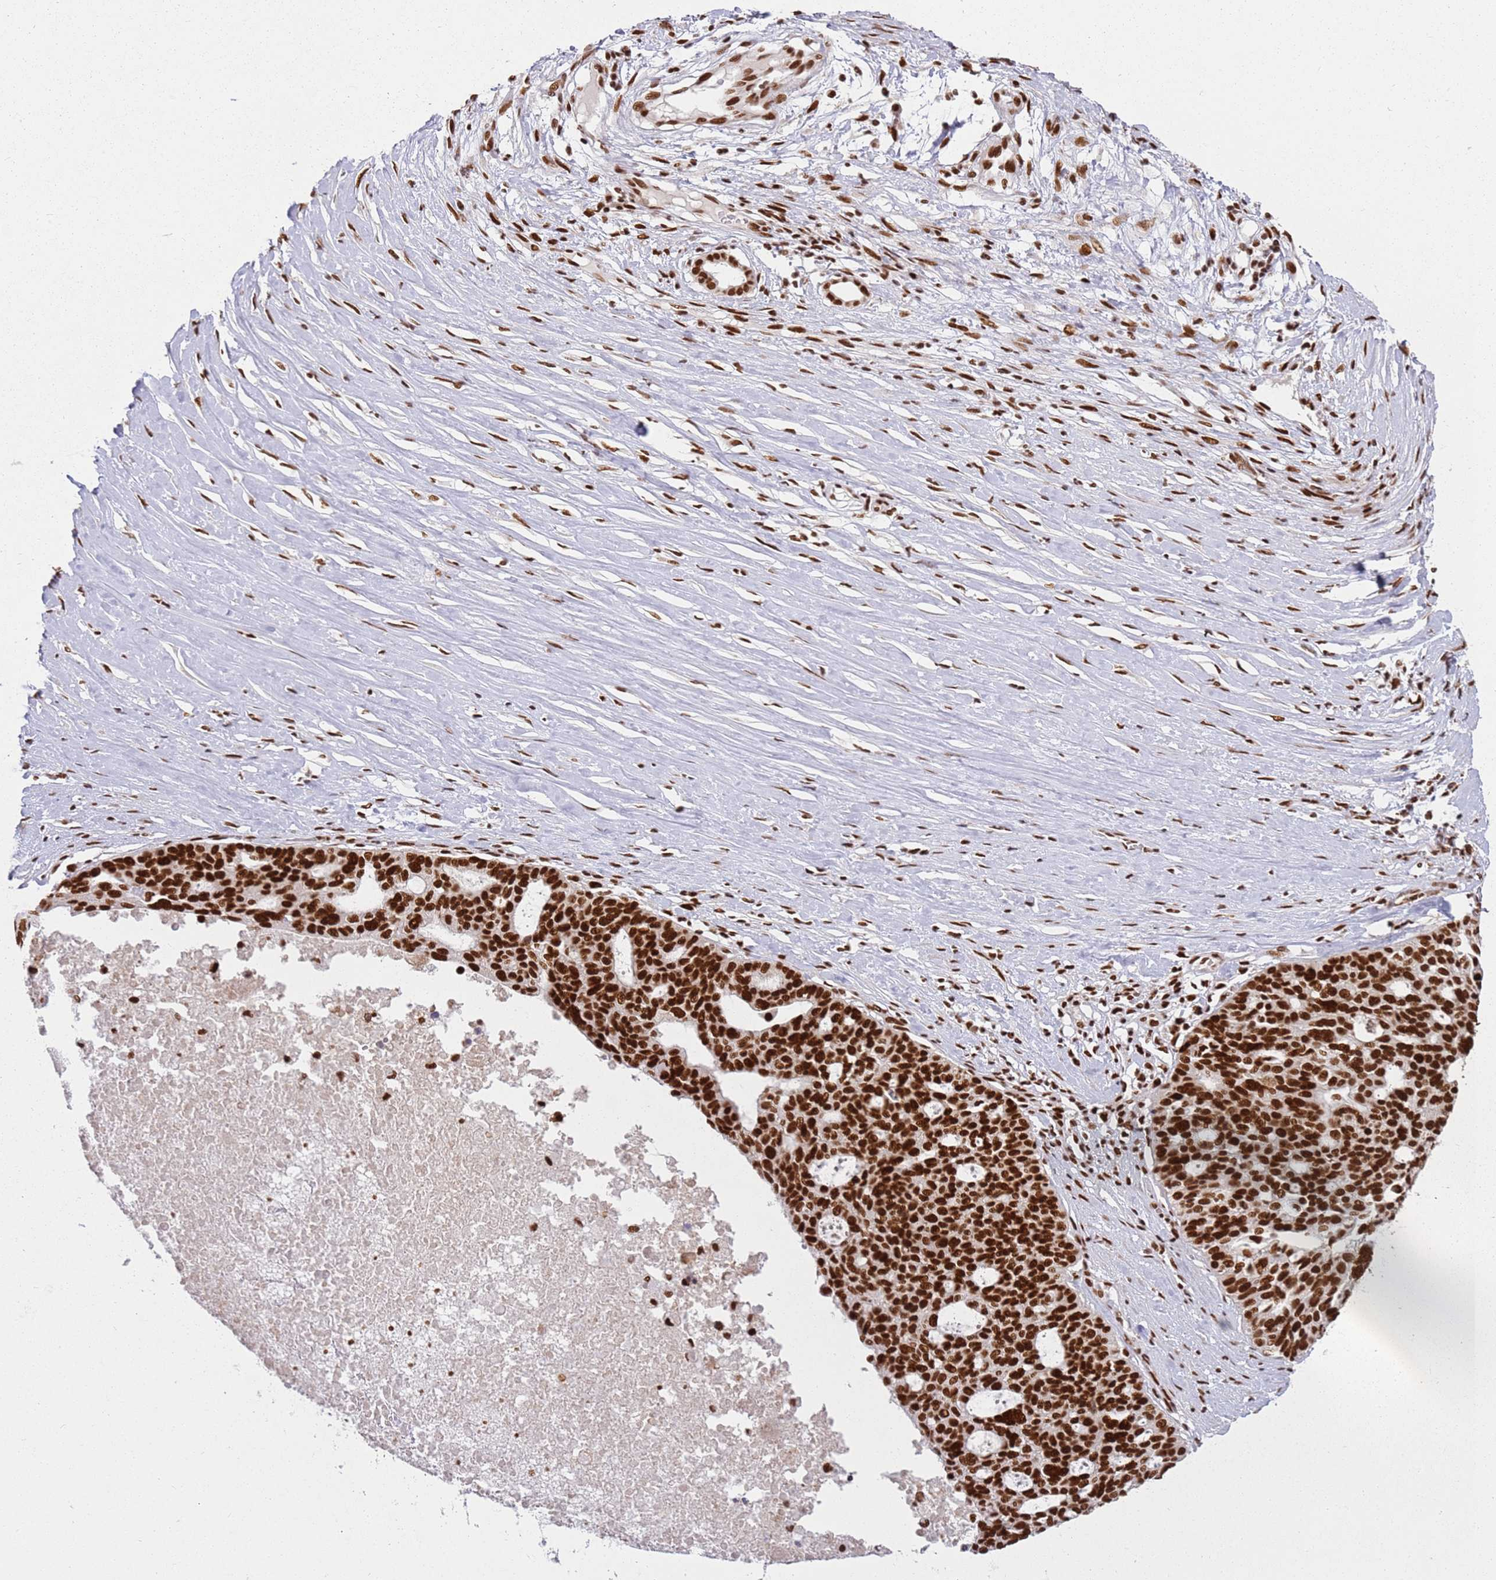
{"staining": {"intensity": "strong", "quantity": ">75%", "location": "nuclear"}, "tissue": "ovarian cancer", "cell_type": "Tumor cells", "image_type": "cancer", "snomed": [{"axis": "morphology", "description": "Cystadenocarcinoma, serous, NOS"}, {"axis": "topography", "description": "Ovary"}], "caption": "This photomicrograph reveals IHC staining of human ovarian cancer (serous cystadenocarcinoma), with high strong nuclear positivity in about >75% of tumor cells.", "gene": "TENT4A", "patient": {"sex": "female", "age": 59}}